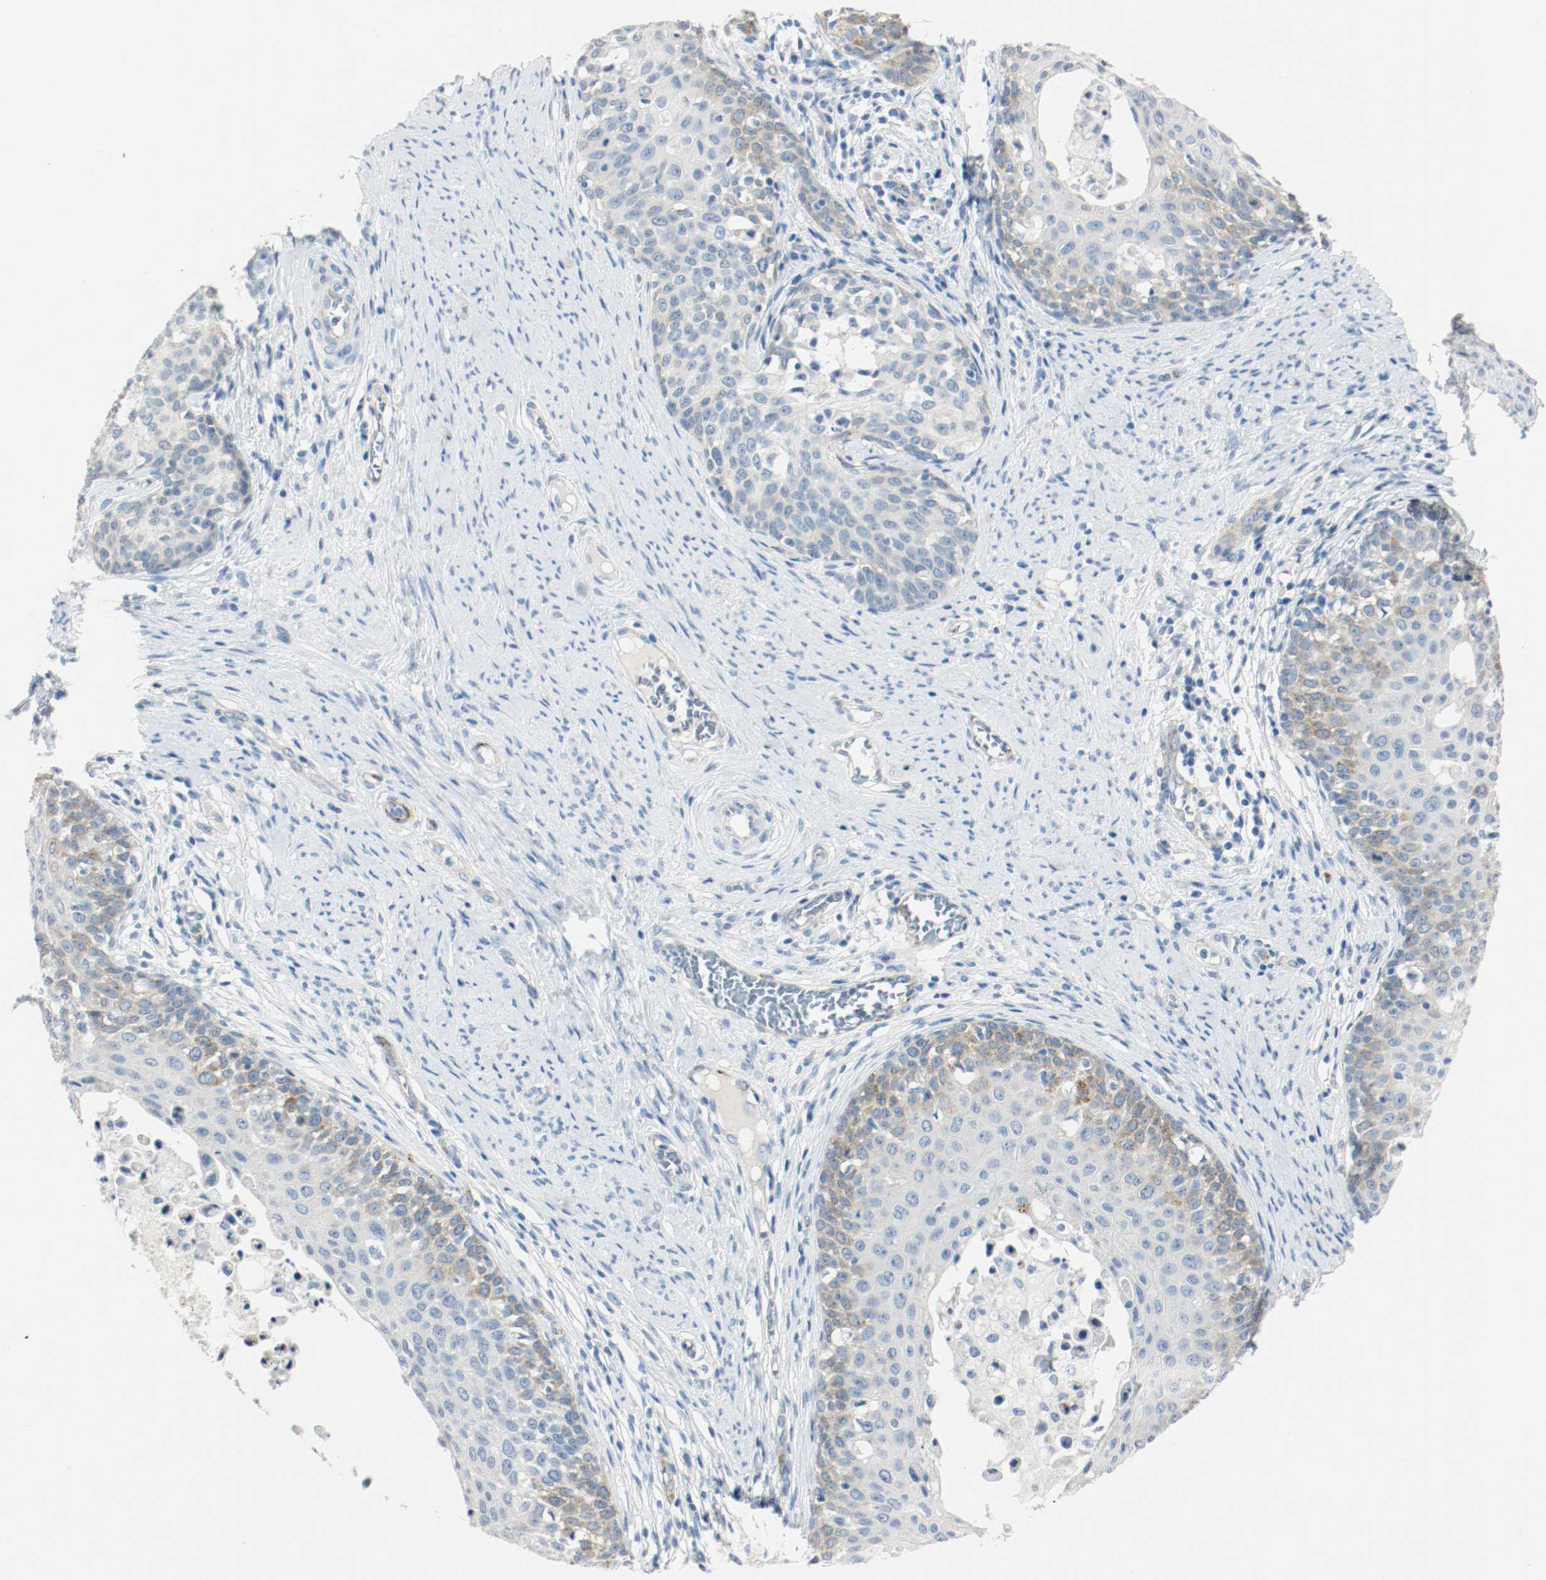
{"staining": {"intensity": "moderate", "quantity": "<25%", "location": "cytoplasmic/membranous"}, "tissue": "cervical cancer", "cell_type": "Tumor cells", "image_type": "cancer", "snomed": [{"axis": "morphology", "description": "Squamous cell carcinoma, NOS"}, {"axis": "morphology", "description": "Adenocarcinoma, NOS"}, {"axis": "topography", "description": "Cervix"}], "caption": "A high-resolution photomicrograph shows immunohistochemistry staining of cervical cancer, which reveals moderate cytoplasmic/membranous expression in about <25% of tumor cells.", "gene": "LAMB1", "patient": {"sex": "female", "age": 52}}